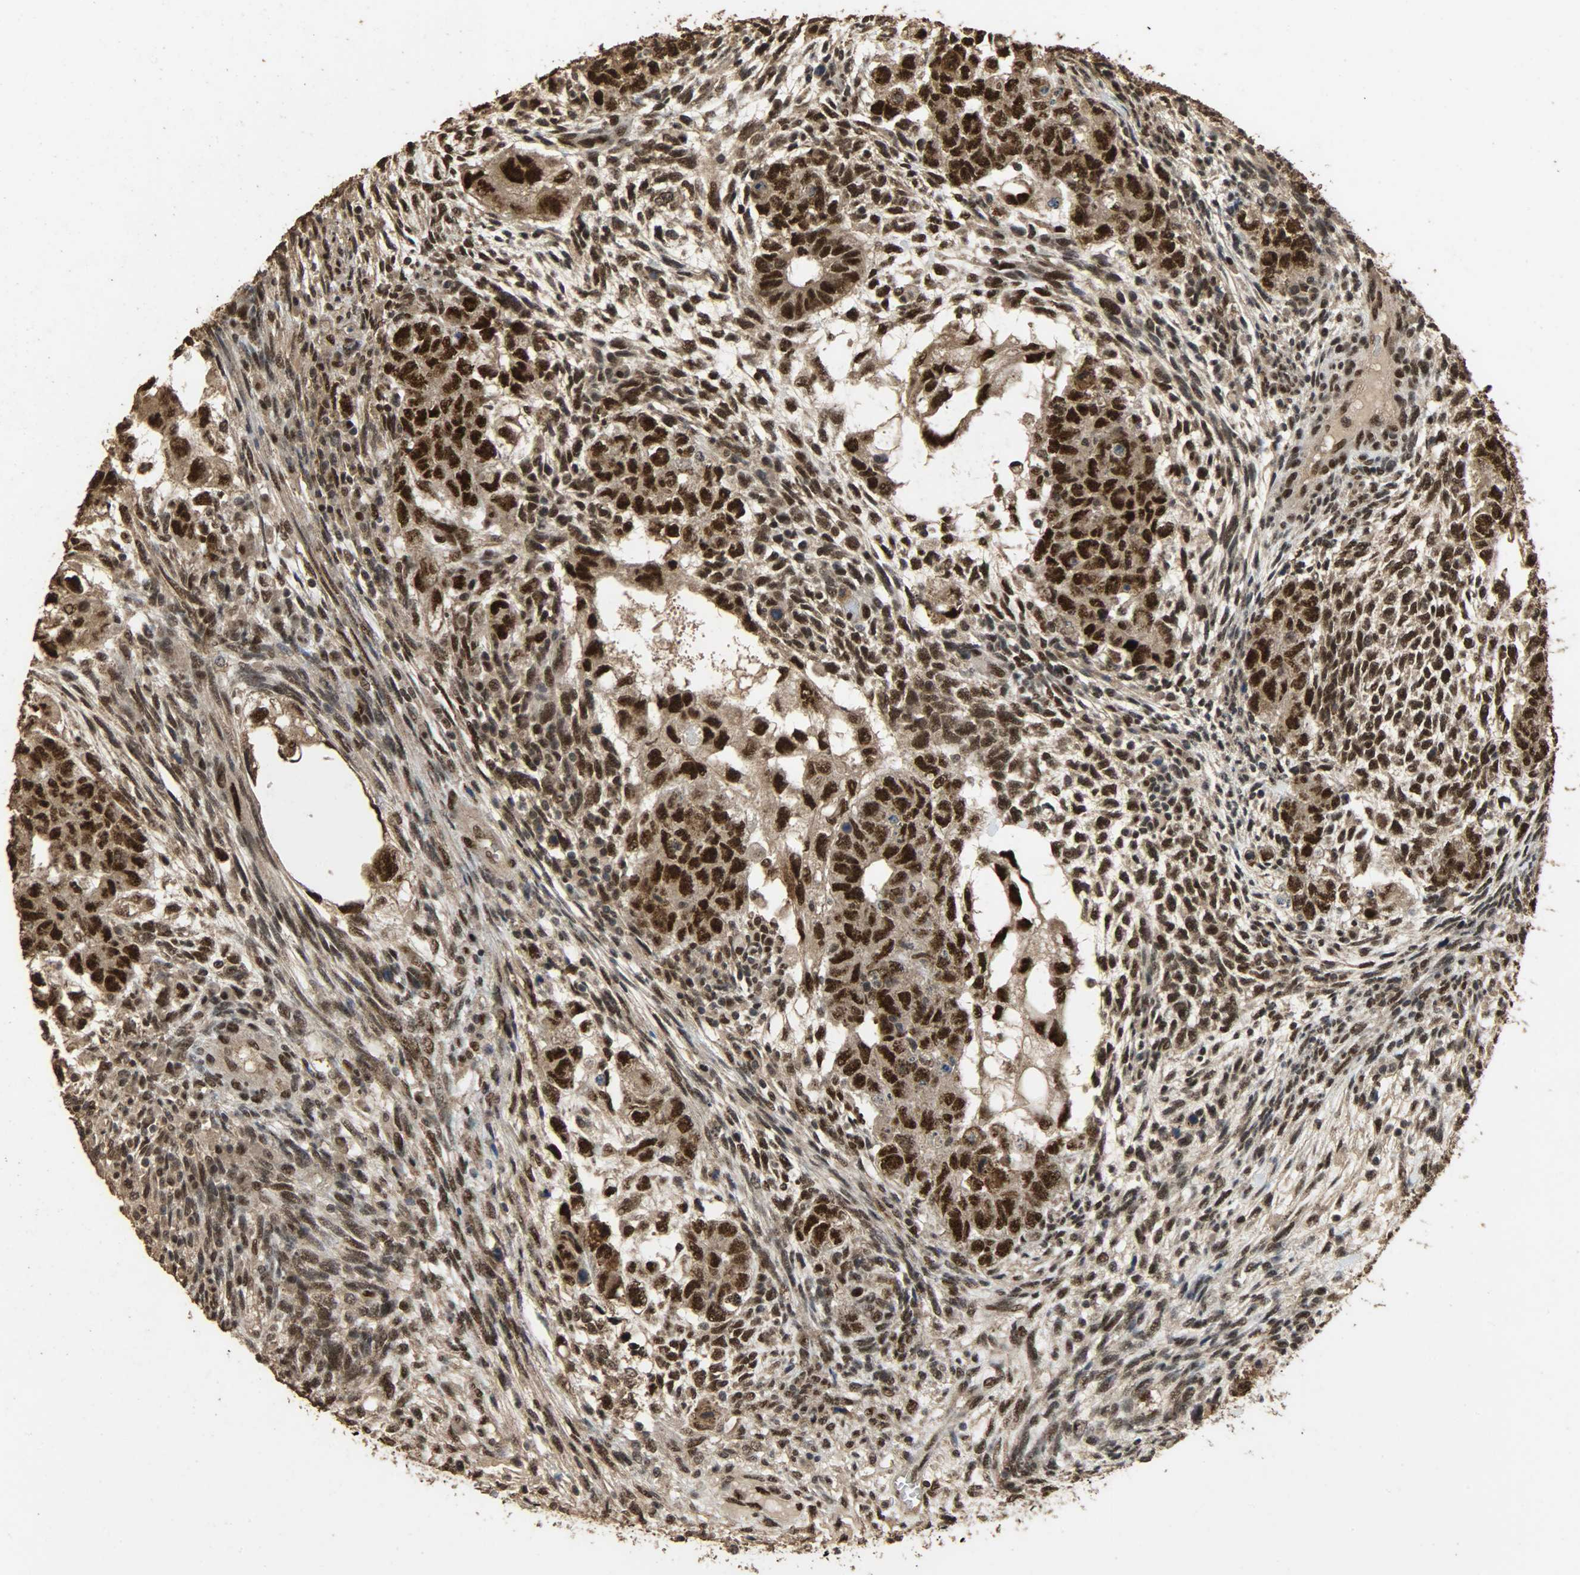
{"staining": {"intensity": "strong", "quantity": ">75%", "location": "cytoplasmic/membranous,nuclear"}, "tissue": "testis cancer", "cell_type": "Tumor cells", "image_type": "cancer", "snomed": [{"axis": "morphology", "description": "Normal tissue, NOS"}, {"axis": "morphology", "description": "Carcinoma, Embryonal, NOS"}, {"axis": "topography", "description": "Testis"}], "caption": "High-magnification brightfield microscopy of embryonal carcinoma (testis) stained with DAB (3,3'-diaminobenzidine) (brown) and counterstained with hematoxylin (blue). tumor cells exhibit strong cytoplasmic/membranous and nuclear positivity is appreciated in approximately>75% of cells.", "gene": "CCNT2", "patient": {"sex": "male", "age": 36}}